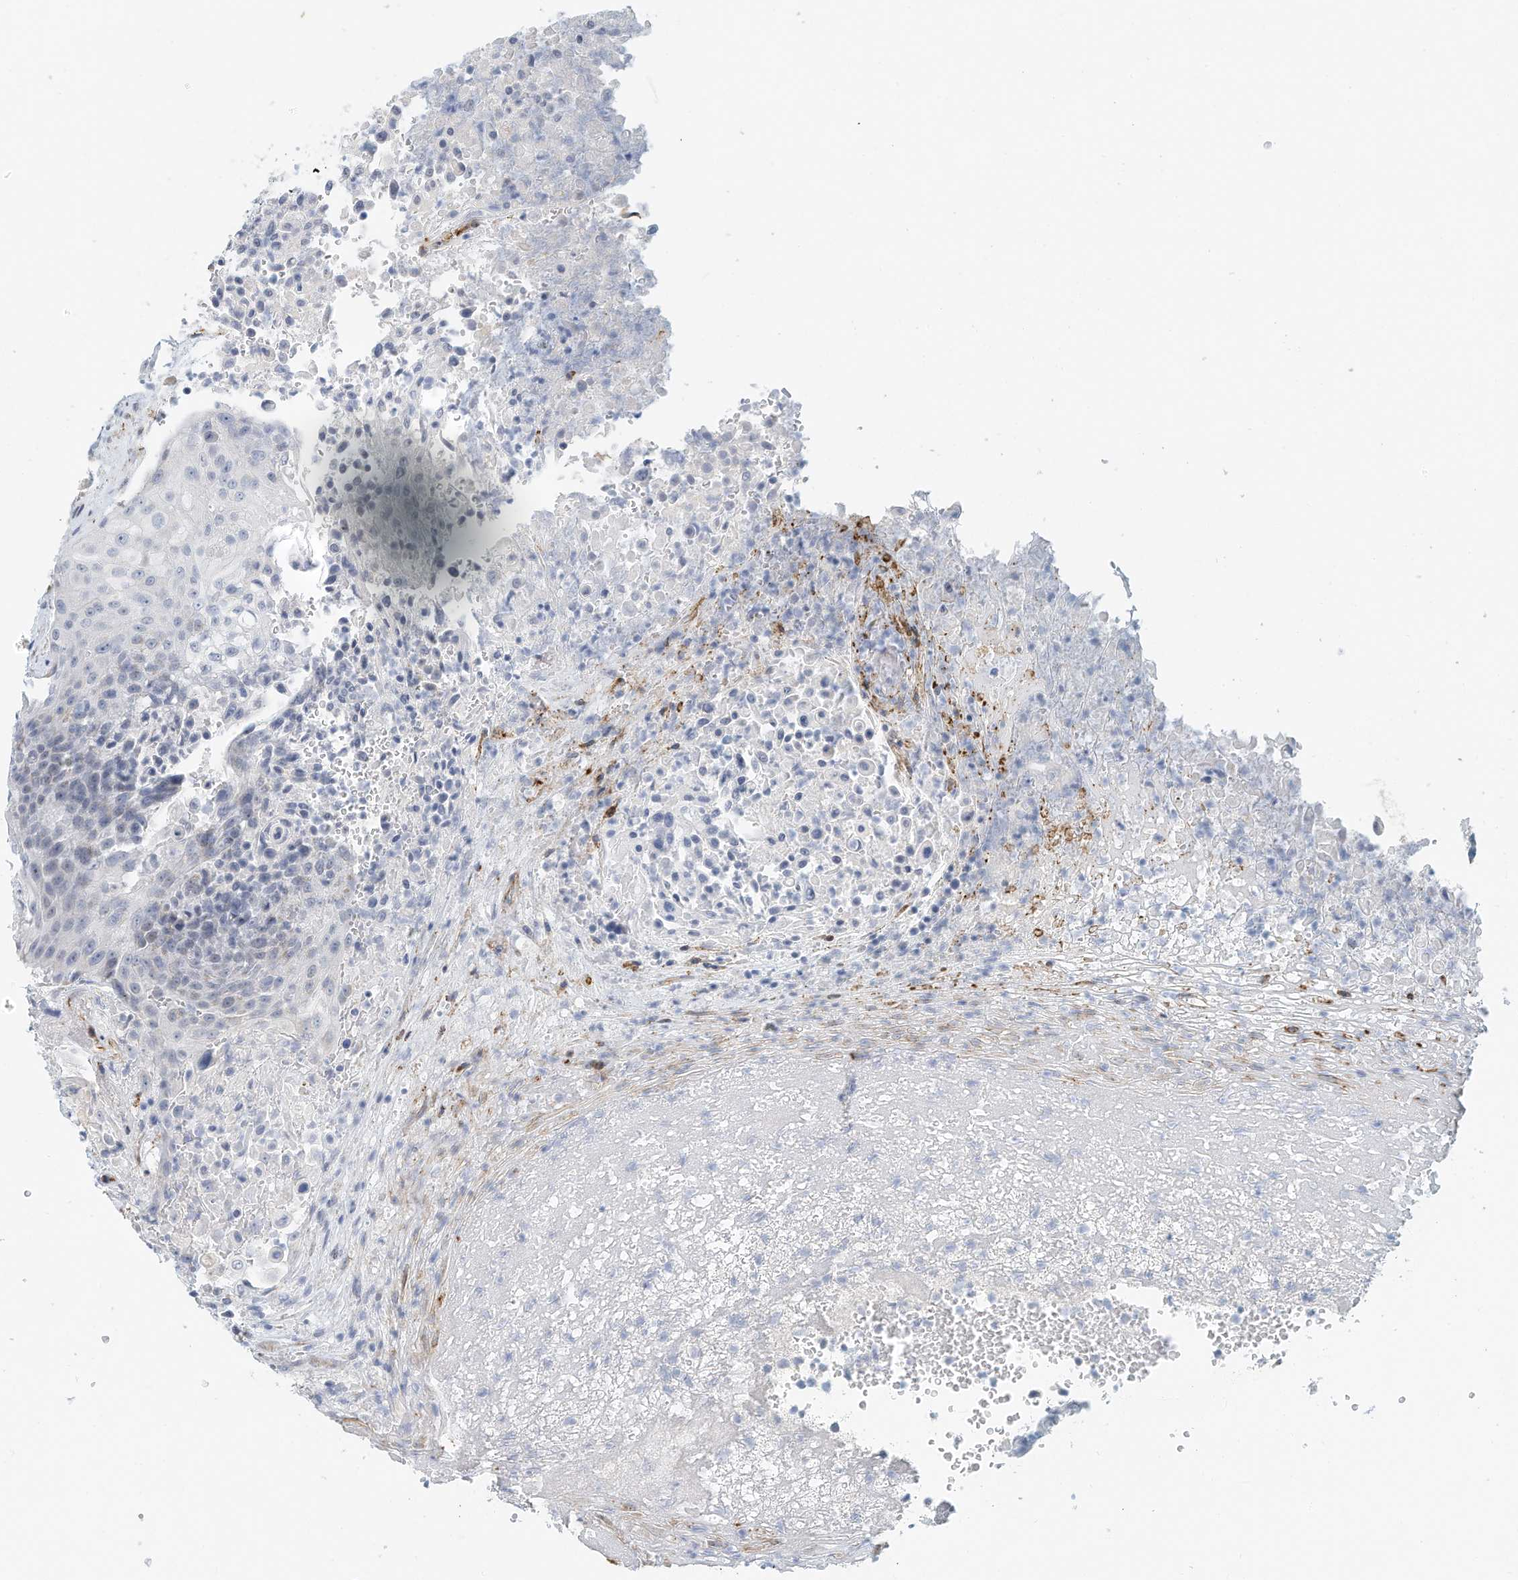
{"staining": {"intensity": "negative", "quantity": "none", "location": "none"}, "tissue": "urothelial cancer", "cell_type": "Tumor cells", "image_type": "cancer", "snomed": [{"axis": "morphology", "description": "Urothelial carcinoma, High grade"}, {"axis": "topography", "description": "Urinary bladder"}], "caption": "Image shows no protein expression in tumor cells of urothelial cancer tissue.", "gene": "ARHGAP28", "patient": {"sex": "female", "age": 63}}